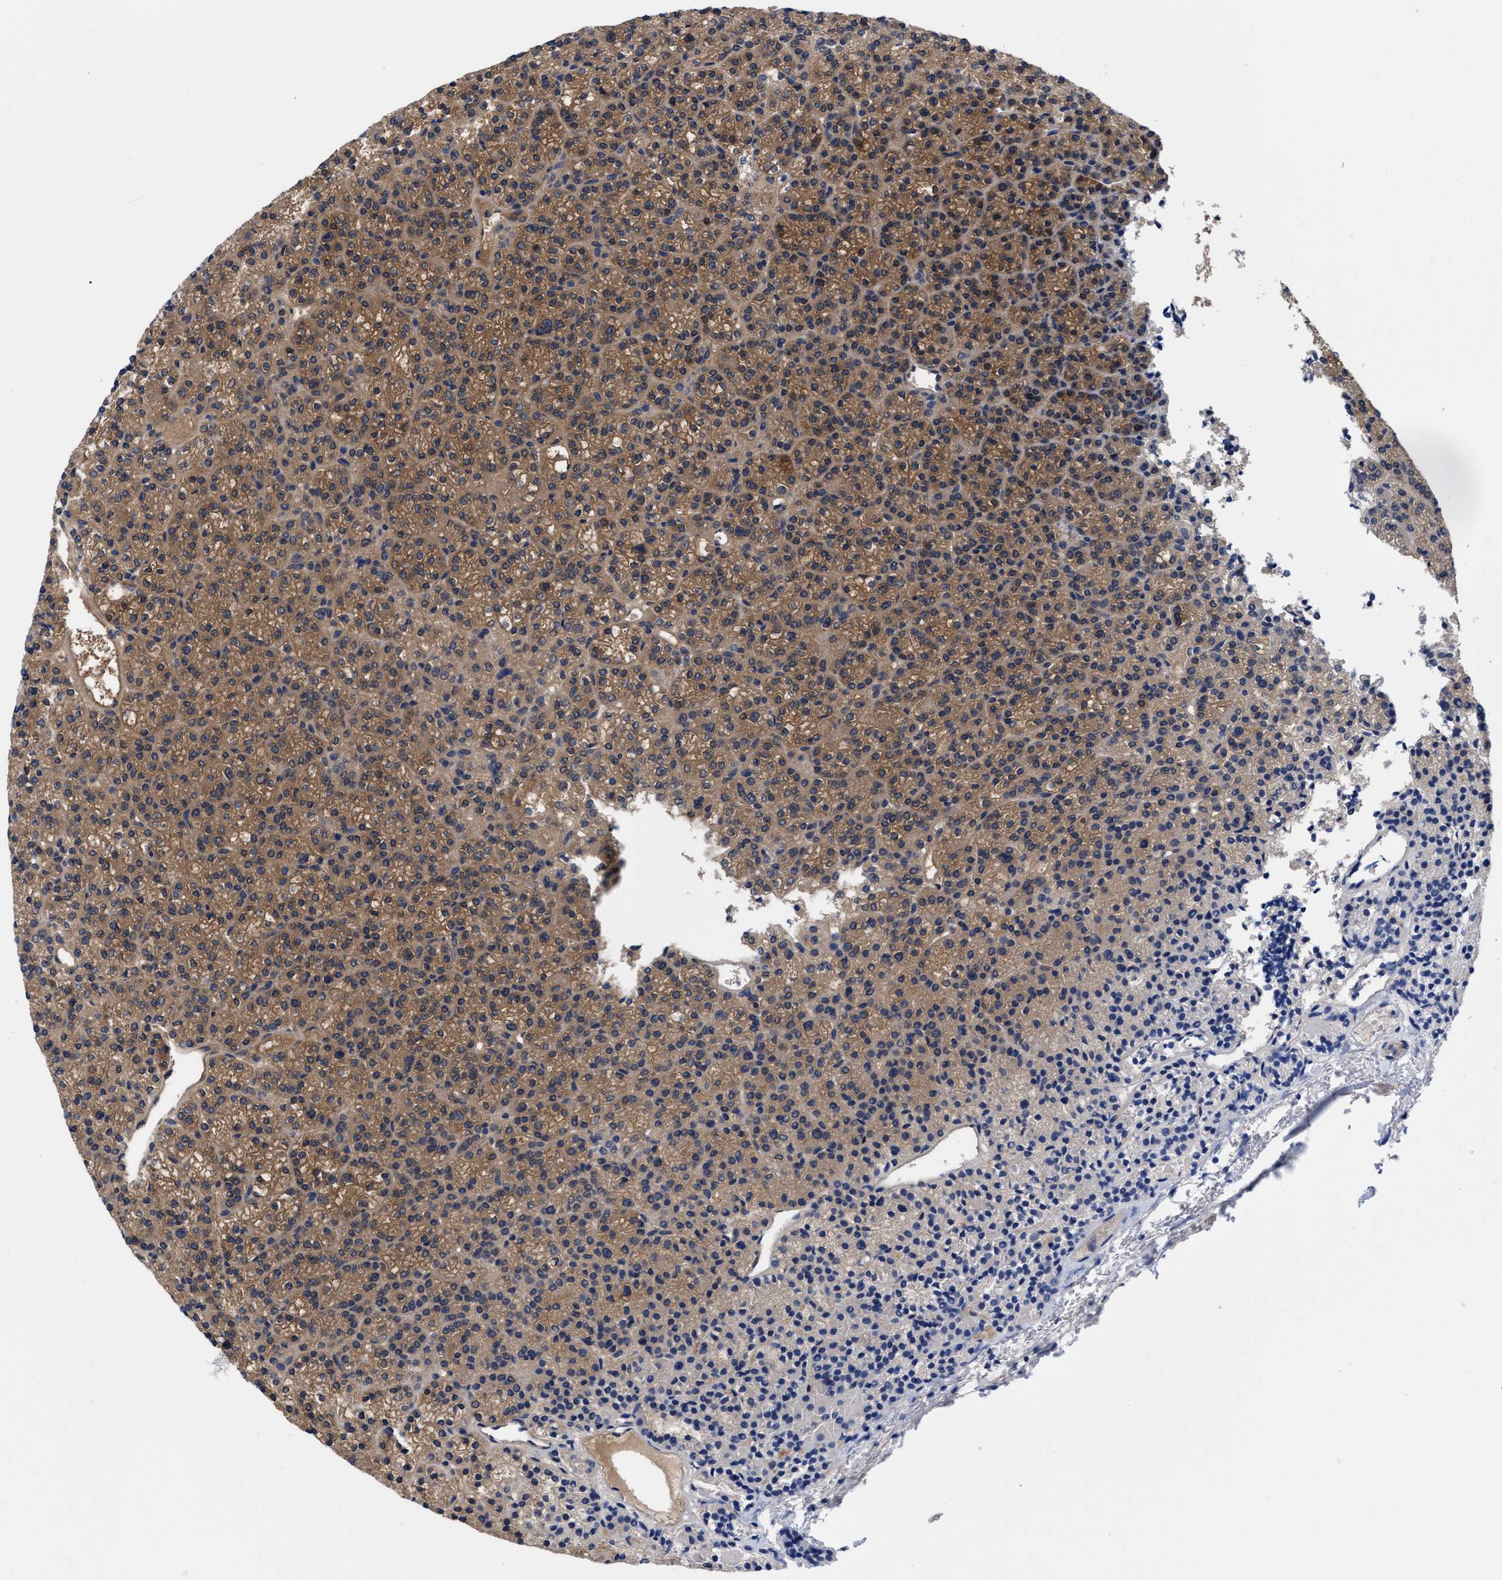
{"staining": {"intensity": "moderate", "quantity": ">75%", "location": "cytoplasmic/membranous"}, "tissue": "parathyroid gland", "cell_type": "Glandular cells", "image_type": "normal", "snomed": [{"axis": "morphology", "description": "Normal tissue, NOS"}, {"axis": "morphology", "description": "Adenoma, NOS"}, {"axis": "topography", "description": "Parathyroid gland"}], "caption": "Immunohistochemistry (IHC) of unremarkable human parathyroid gland shows medium levels of moderate cytoplasmic/membranous positivity in approximately >75% of glandular cells.", "gene": "RBKS", "patient": {"sex": "female", "age": 64}}